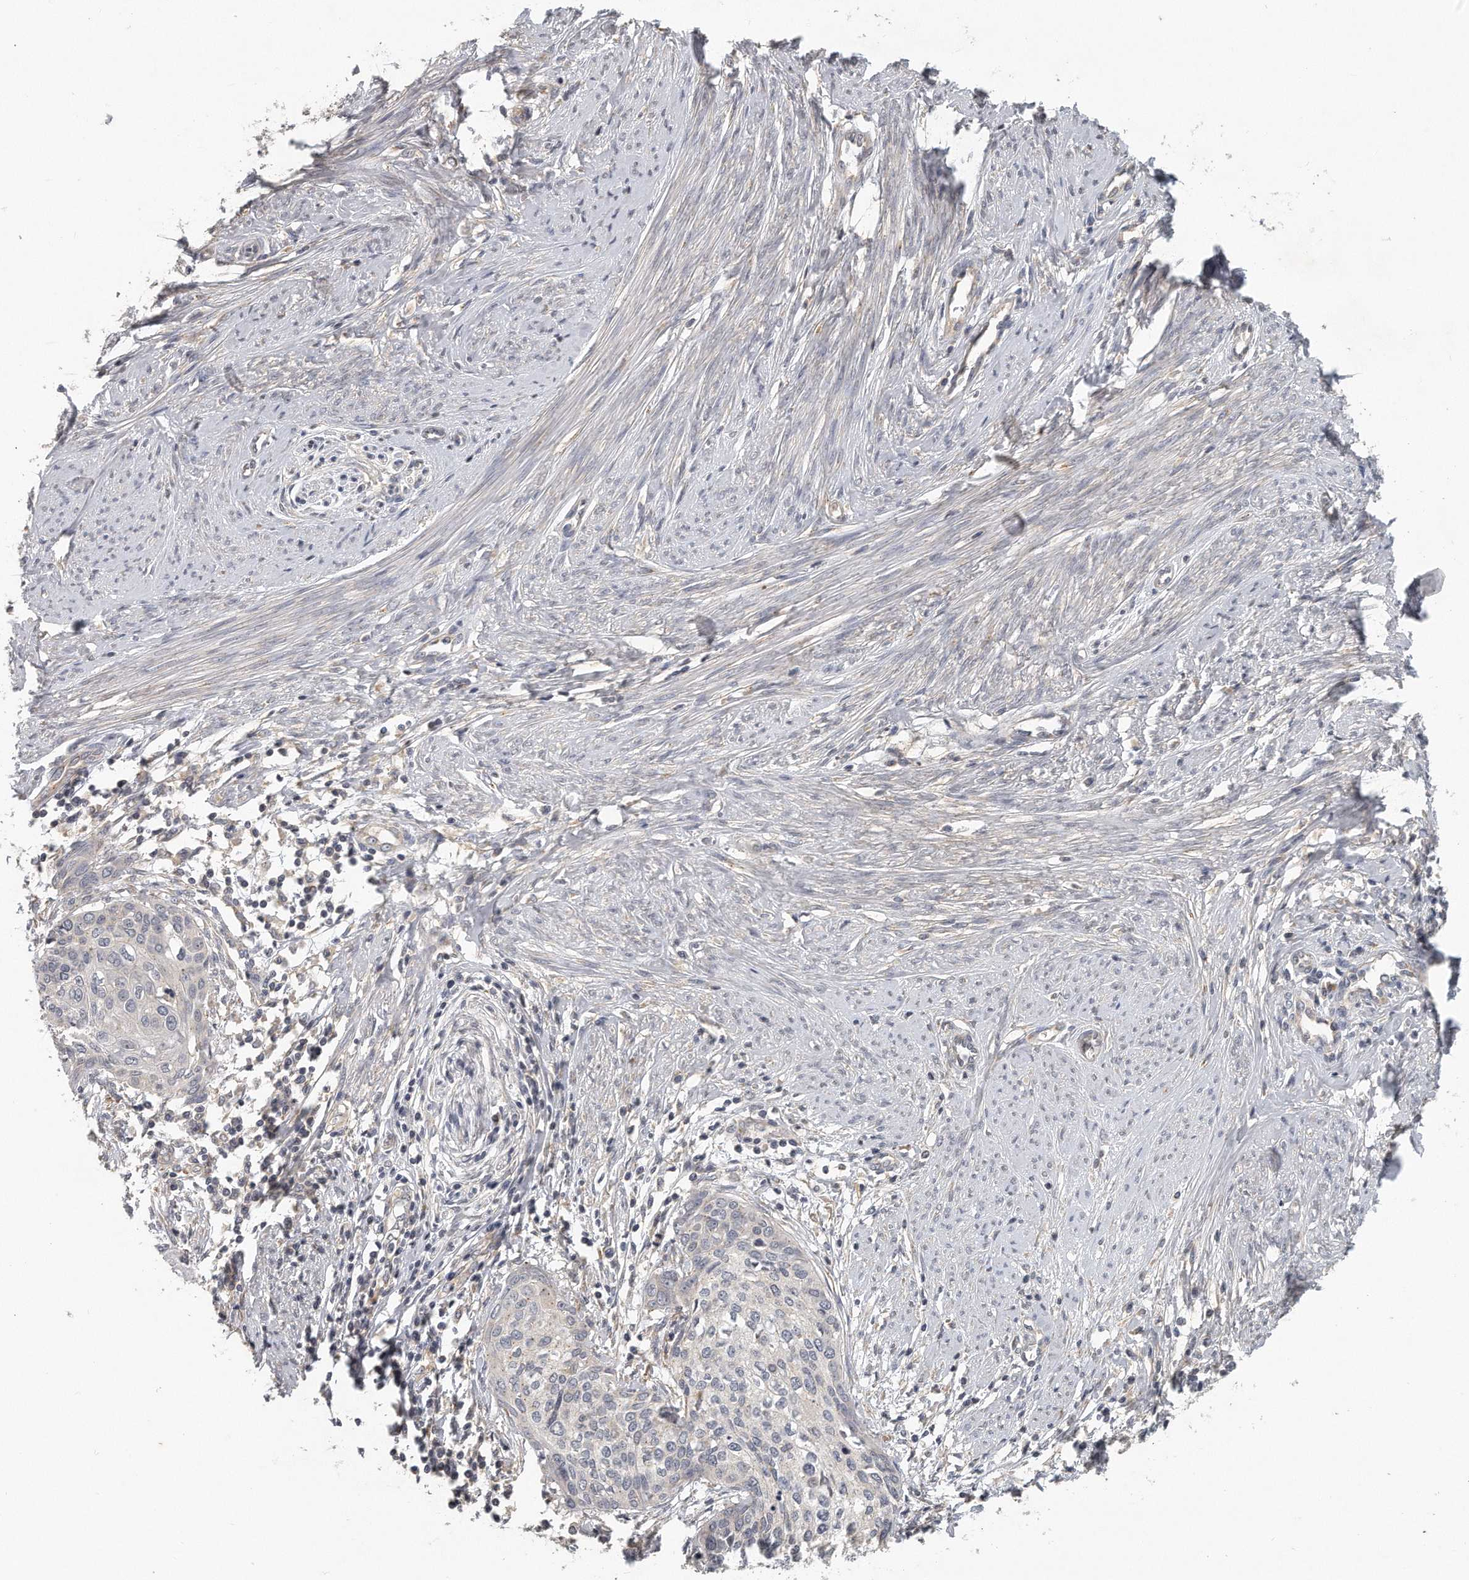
{"staining": {"intensity": "negative", "quantity": "none", "location": "none"}, "tissue": "cervical cancer", "cell_type": "Tumor cells", "image_type": "cancer", "snomed": [{"axis": "morphology", "description": "Squamous cell carcinoma, NOS"}, {"axis": "topography", "description": "Cervix"}], "caption": "This is an immunohistochemistry micrograph of cervical cancer (squamous cell carcinoma). There is no positivity in tumor cells.", "gene": "TRAPPC14", "patient": {"sex": "female", "age": 37}}